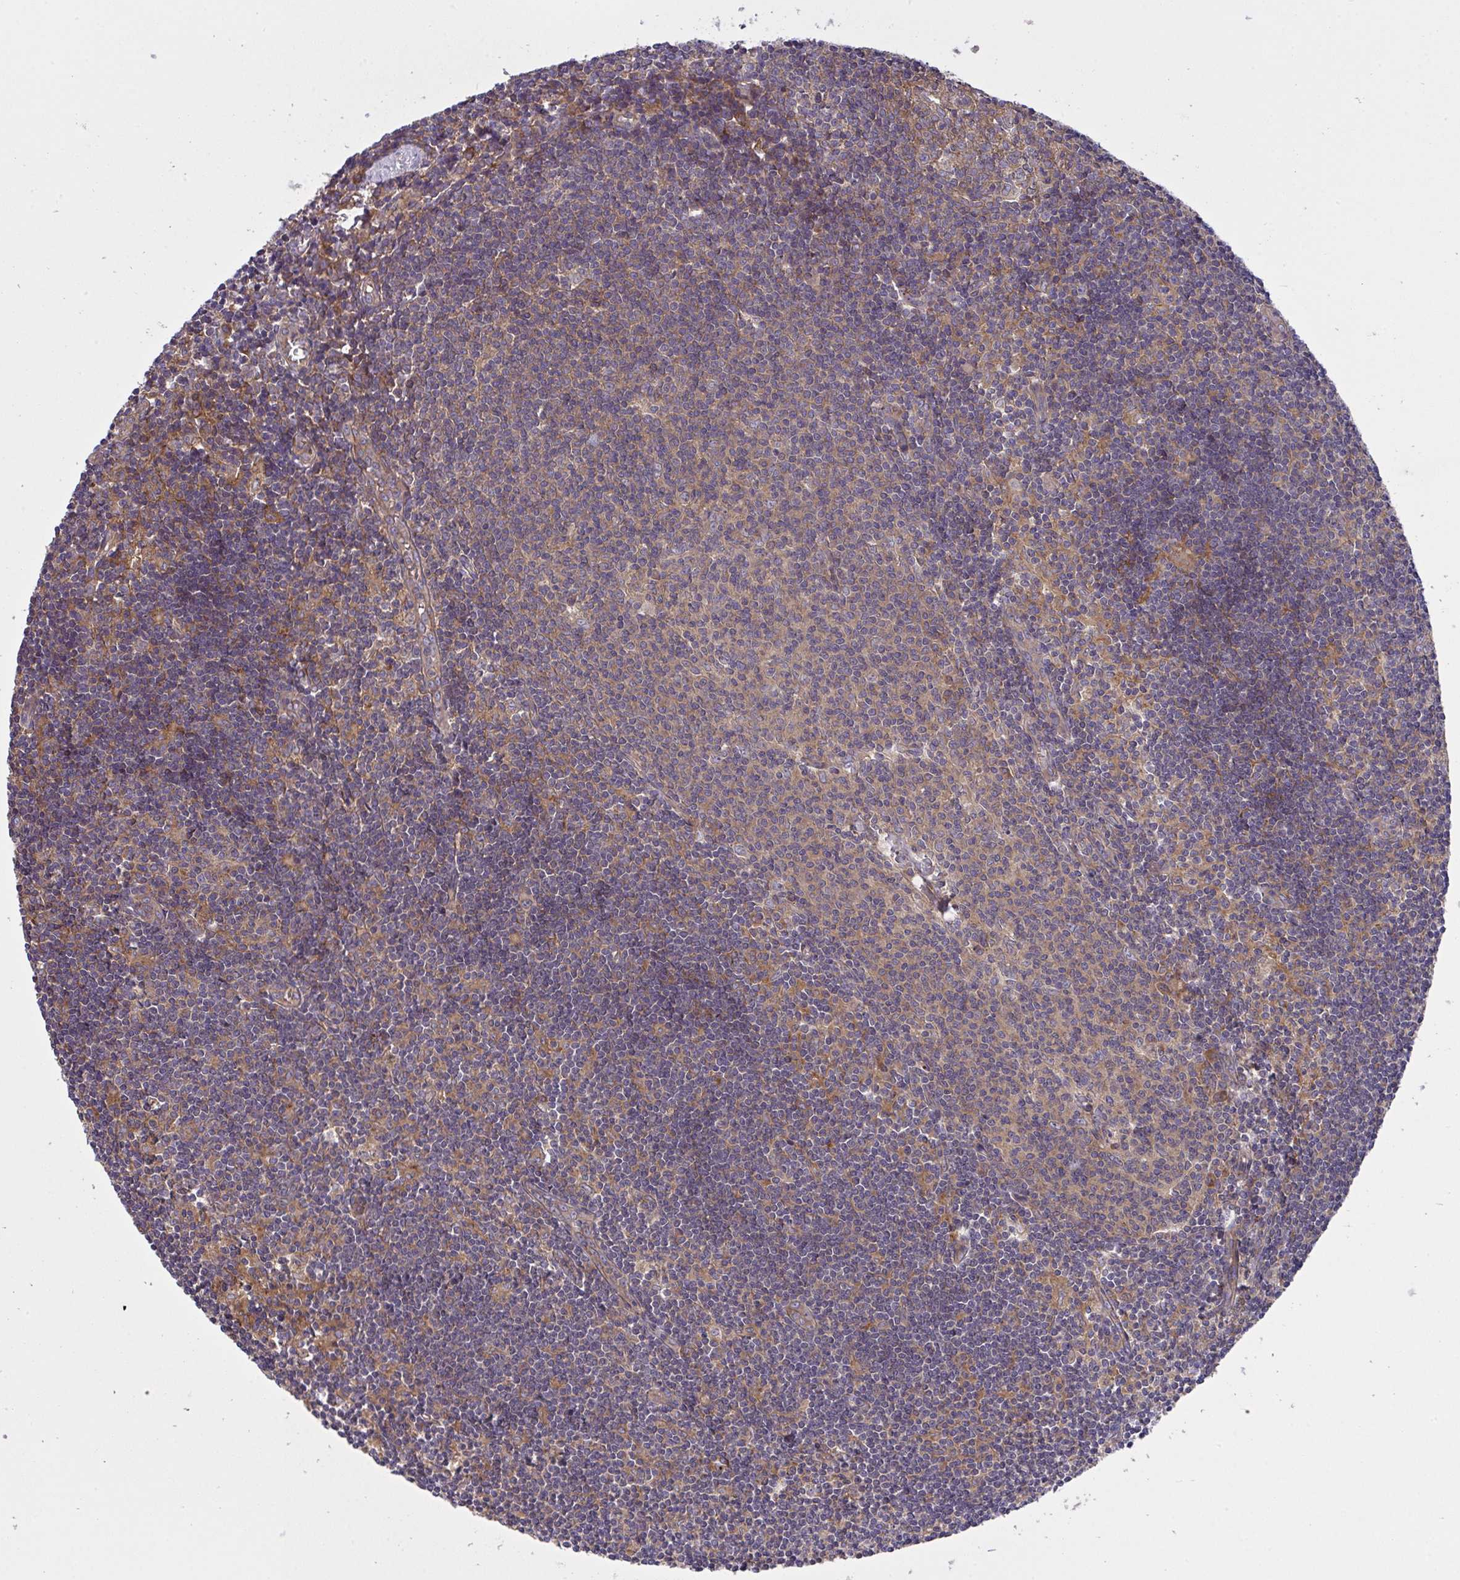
{"staining": {"intensity": "moderate", "quantity": ">75%", "location": "cytoplasmic/membranous"}, "tissue": "lymph node", "cell_type": "Germinal center cells", "image_type": "normal", "snomed": [{"axis": "morphology", "description": "Normal tissue, NOS"}, {"axis": "topography", "description": "Lymph node"}], "caption": "A photomicrograph of lymph node stained for a protein reveals moderate cytoplasmic/membranous brown staining in germinal center cells. The staining was performed using DAB (3,3'-diaminobenzidine) to visualize the protein expression in brown, while the nuclei were stained in blue with hematoxylin (Magnification: 20x).", "gene": "GRB14", "patient": {"sex": "female", "age": 31}}